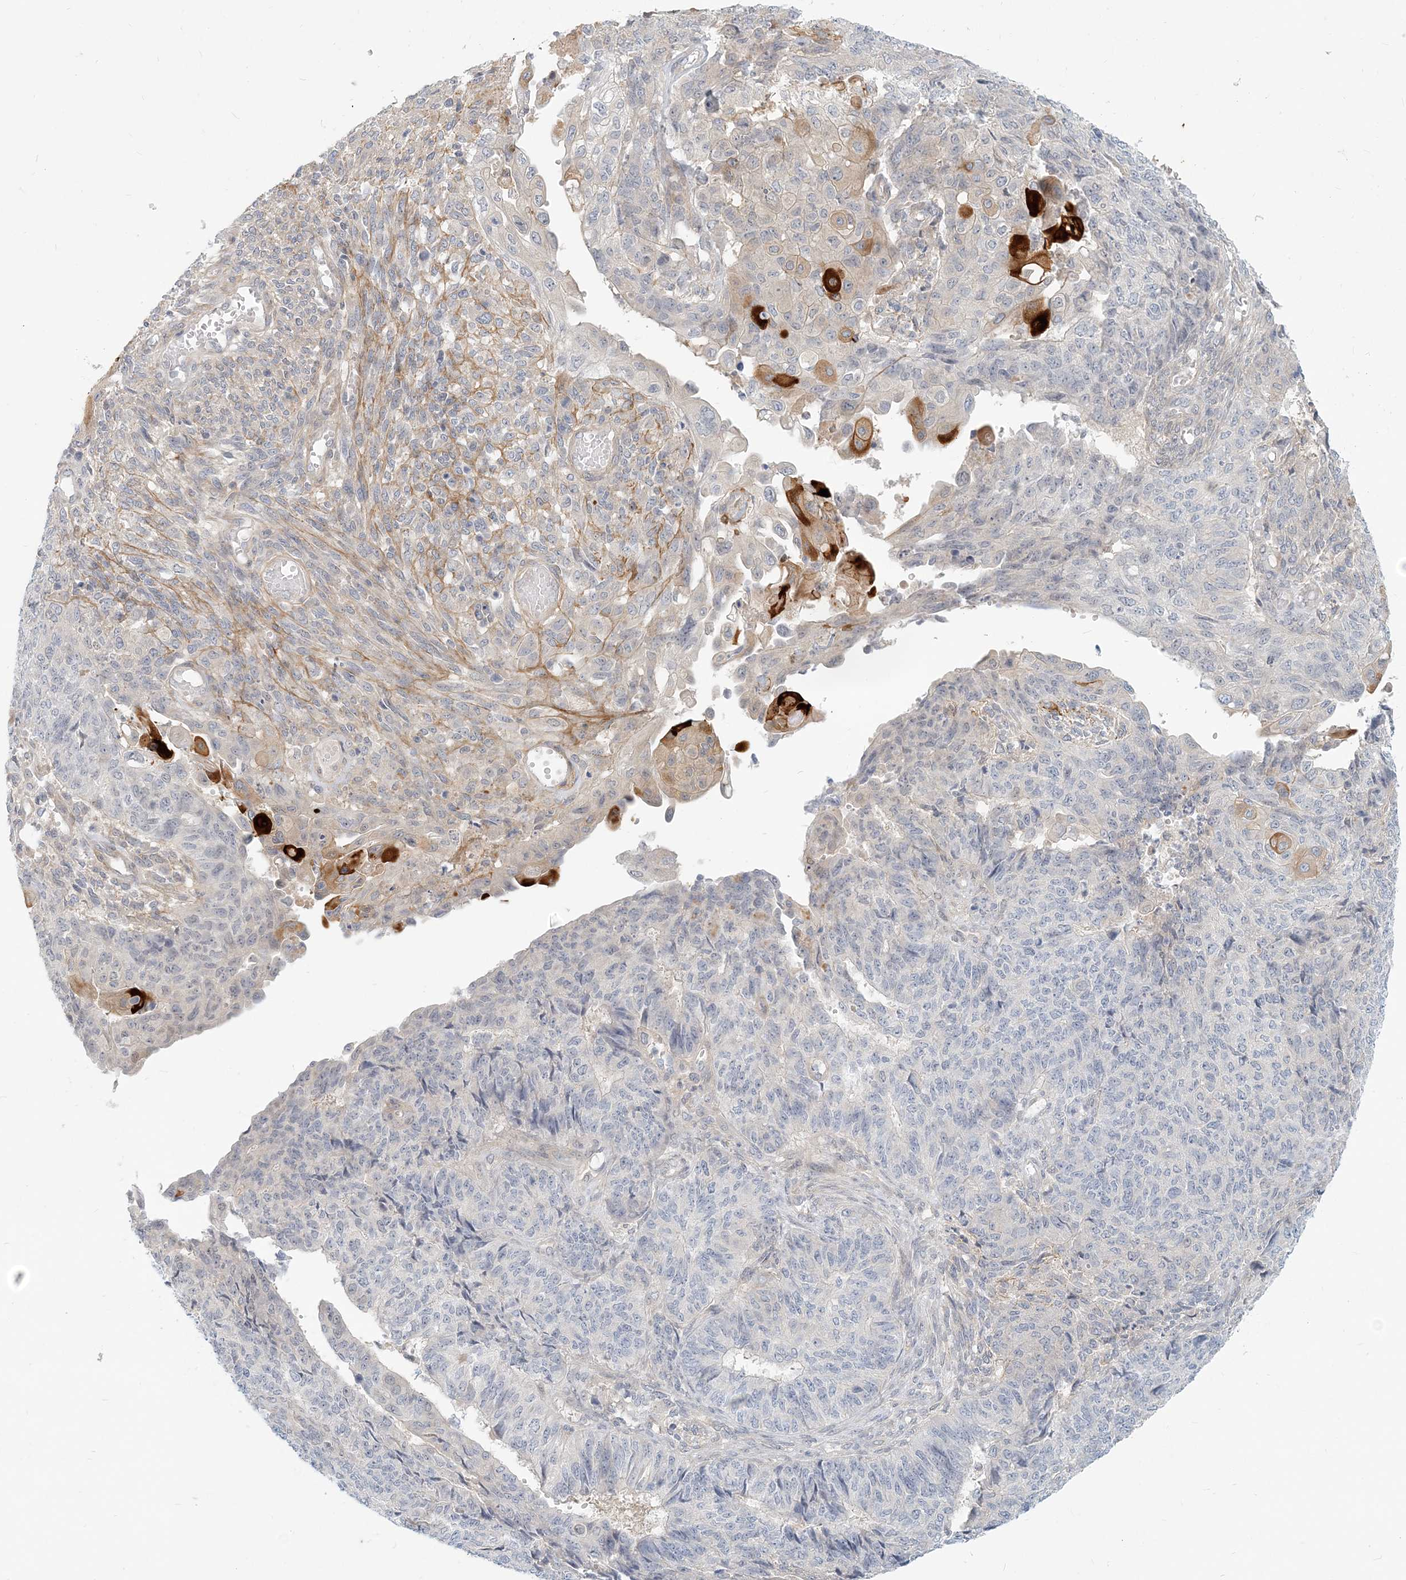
{"staining": {"intensity": "negative", "quantity": "none", "location": "none"}, "tissue": "endometrial cancer", "cell_type": "Tumor cells", "image_type": "cancer", "snomed": [{"axis": "morphology", "description": "Adenocarcinoma, NOS"}, {"axis": "topography", "description": "Endometrium"}], "caption": "A high-resolution micrograph shows immunohistochemistry staining of endometrial cancer (adenocarcinoma), which demonstrates no significant expression in tumor cells.", "gene": "GMPPA", "patient": {"sex": "female", "age": 32}}